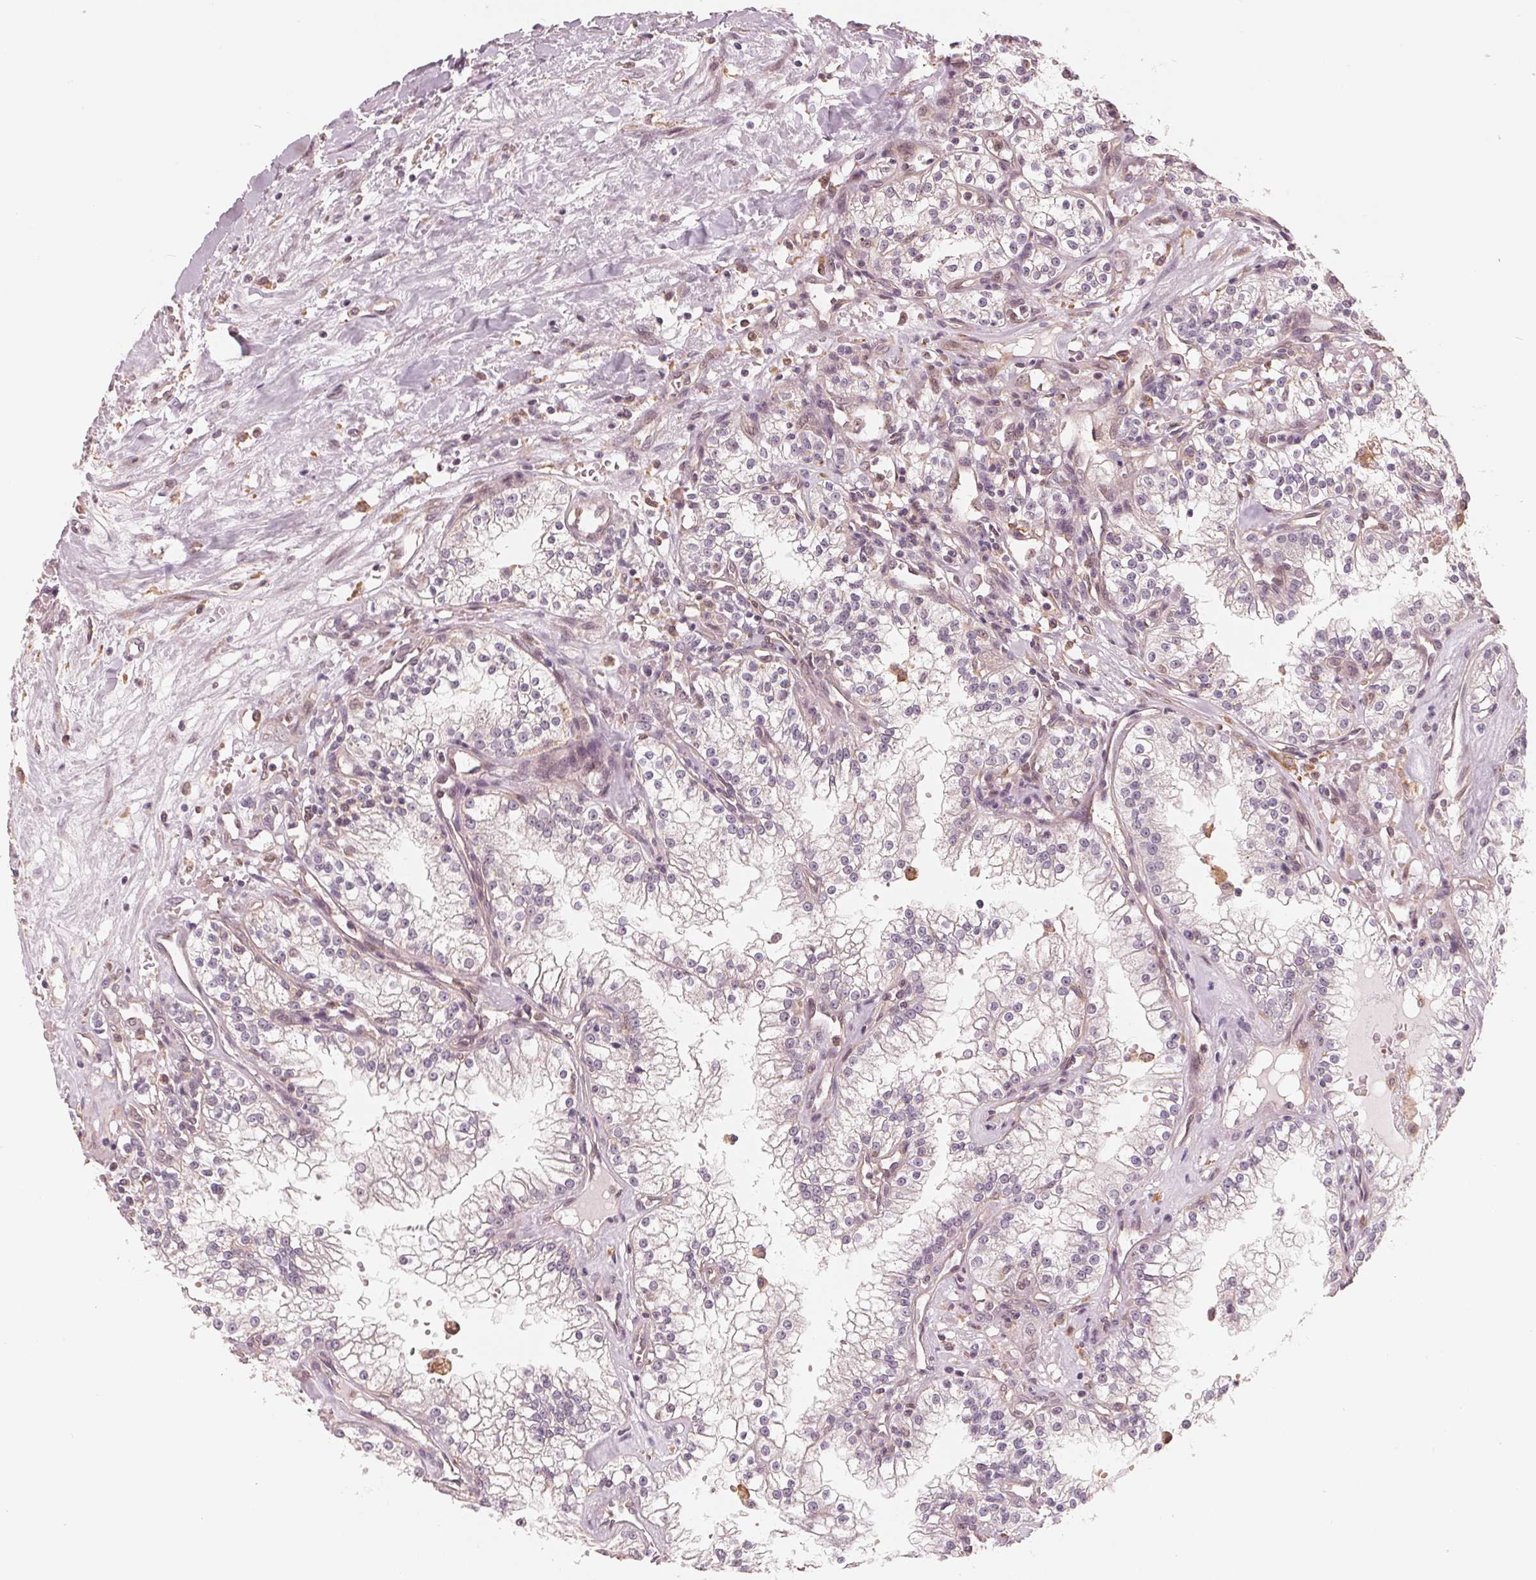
{"staining": {"intensity": "negative", "quantity": "none", "location": "none"}, "tissue": "renal cancer", "cell_type": "Tumor cells", "image_type": "cancer", "snomed": [{"axis": "morphology", "description": "Adenocarcinoma, NOS"}, {"axis": "topography", "description": "Kidney"}], "caption": "The histopathology image demonstrates no significant staining in tumor cells of adenocarcinoma (renal). (Immunohistochemistry, brightfield microscopy, high magnification).", "gene": "IL9R", "patient": {"sex": "male", "age": 36}}